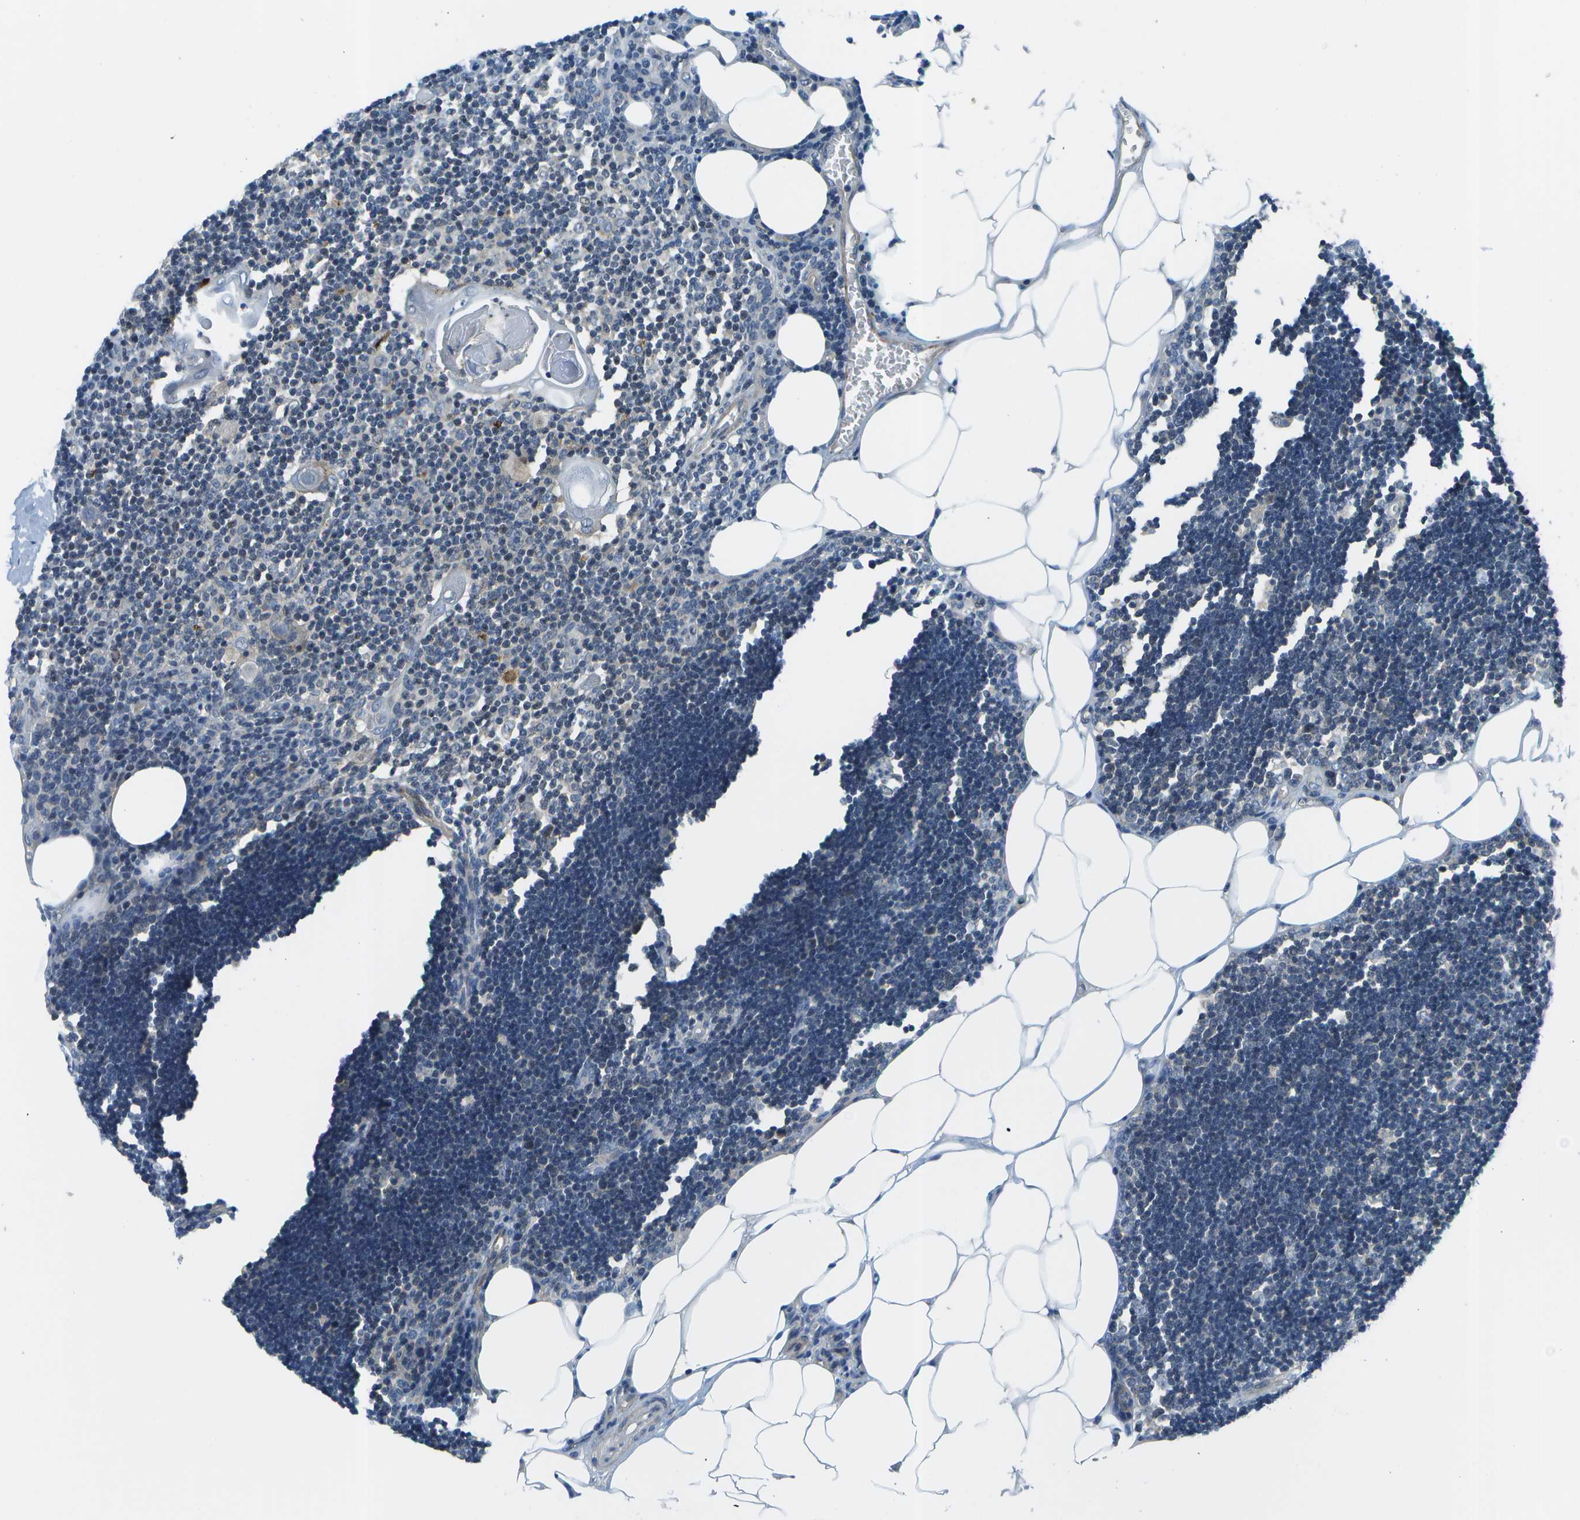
{"staining": {"intensity": "negative", "quantity": "none", "location": "none"}, "tissue": "lymph node", "cell_type": "Germinal center cells", "image_type": "normal", "snomed": [{"axis": "morphology", "description": "Normal tissue, NOS"}, {"axis": "topography", "description": "Lymph node"}], "caption": "Germinal center cells are negative for brown protein staining in normal lymph node. (DAB (3,3'-diaminobenzidine) IHC visualized using brightfield microscopy, high magnification).", "gene": "ENPP5", "patient": {"sex": "male", "age": 33}}